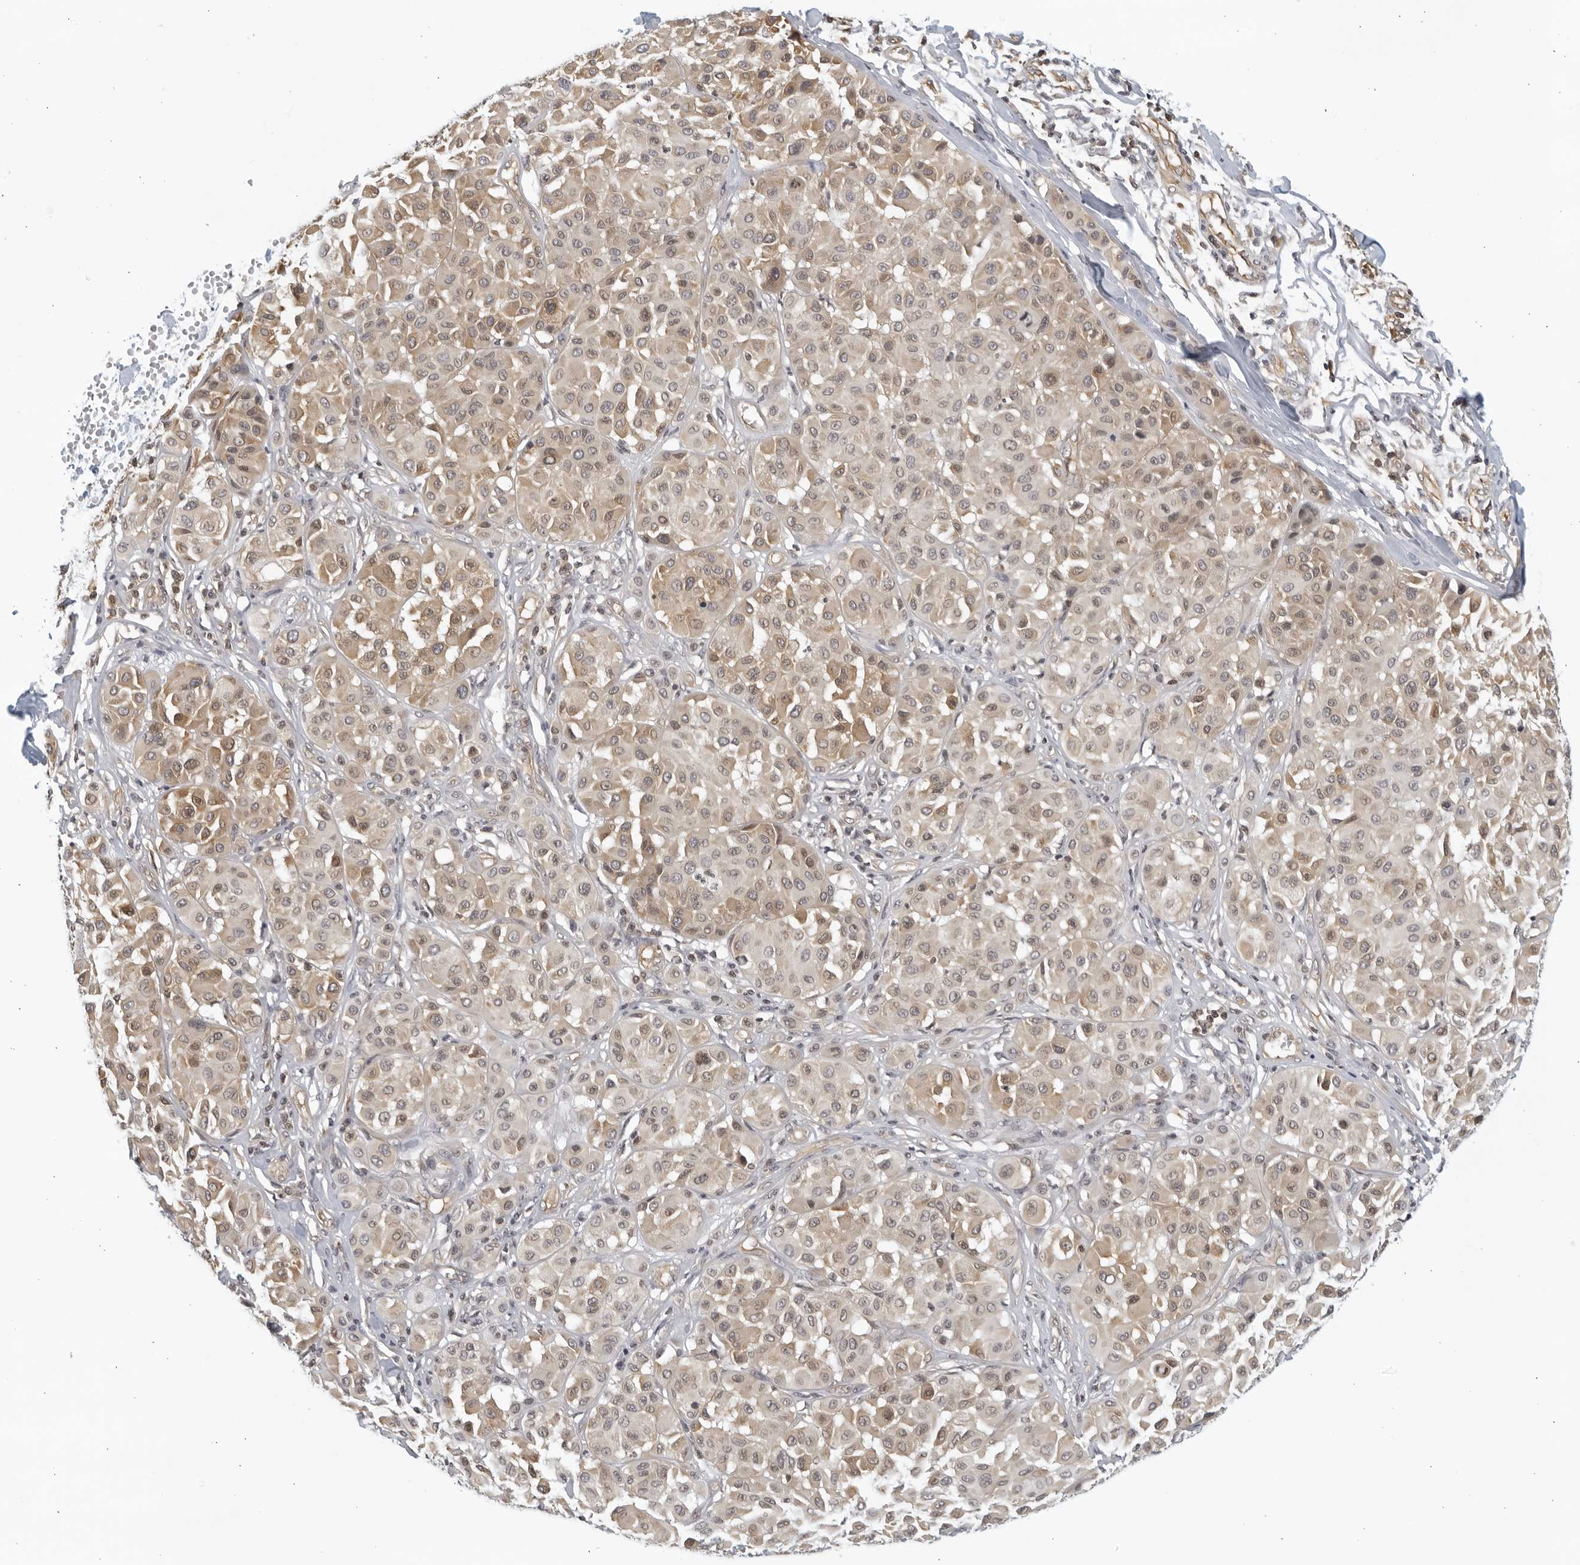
{"staining": {"intensity": "weak", "quantity": ">75%", "location": "cytoplasmic/membranous,nuclear"}, "tissue": "melanoma", "cell_type": "Tumor cells", "image_type": "cancer", "snomed": [{"axis": "morphology", "description": "Malignant melanoma, Metastatic site"}, {"axis": "topography", "description": "Soft tissue"}], "caption": "Immunohistochemical staining of human malignant melanoma (metastatic site) shows low levels of weak cytoplasmic/membranous and nuclear protein staining in about >75% of tumor cells.", "gene": "SERTAD4", "patient": {"sex": "male", "age": 41}}